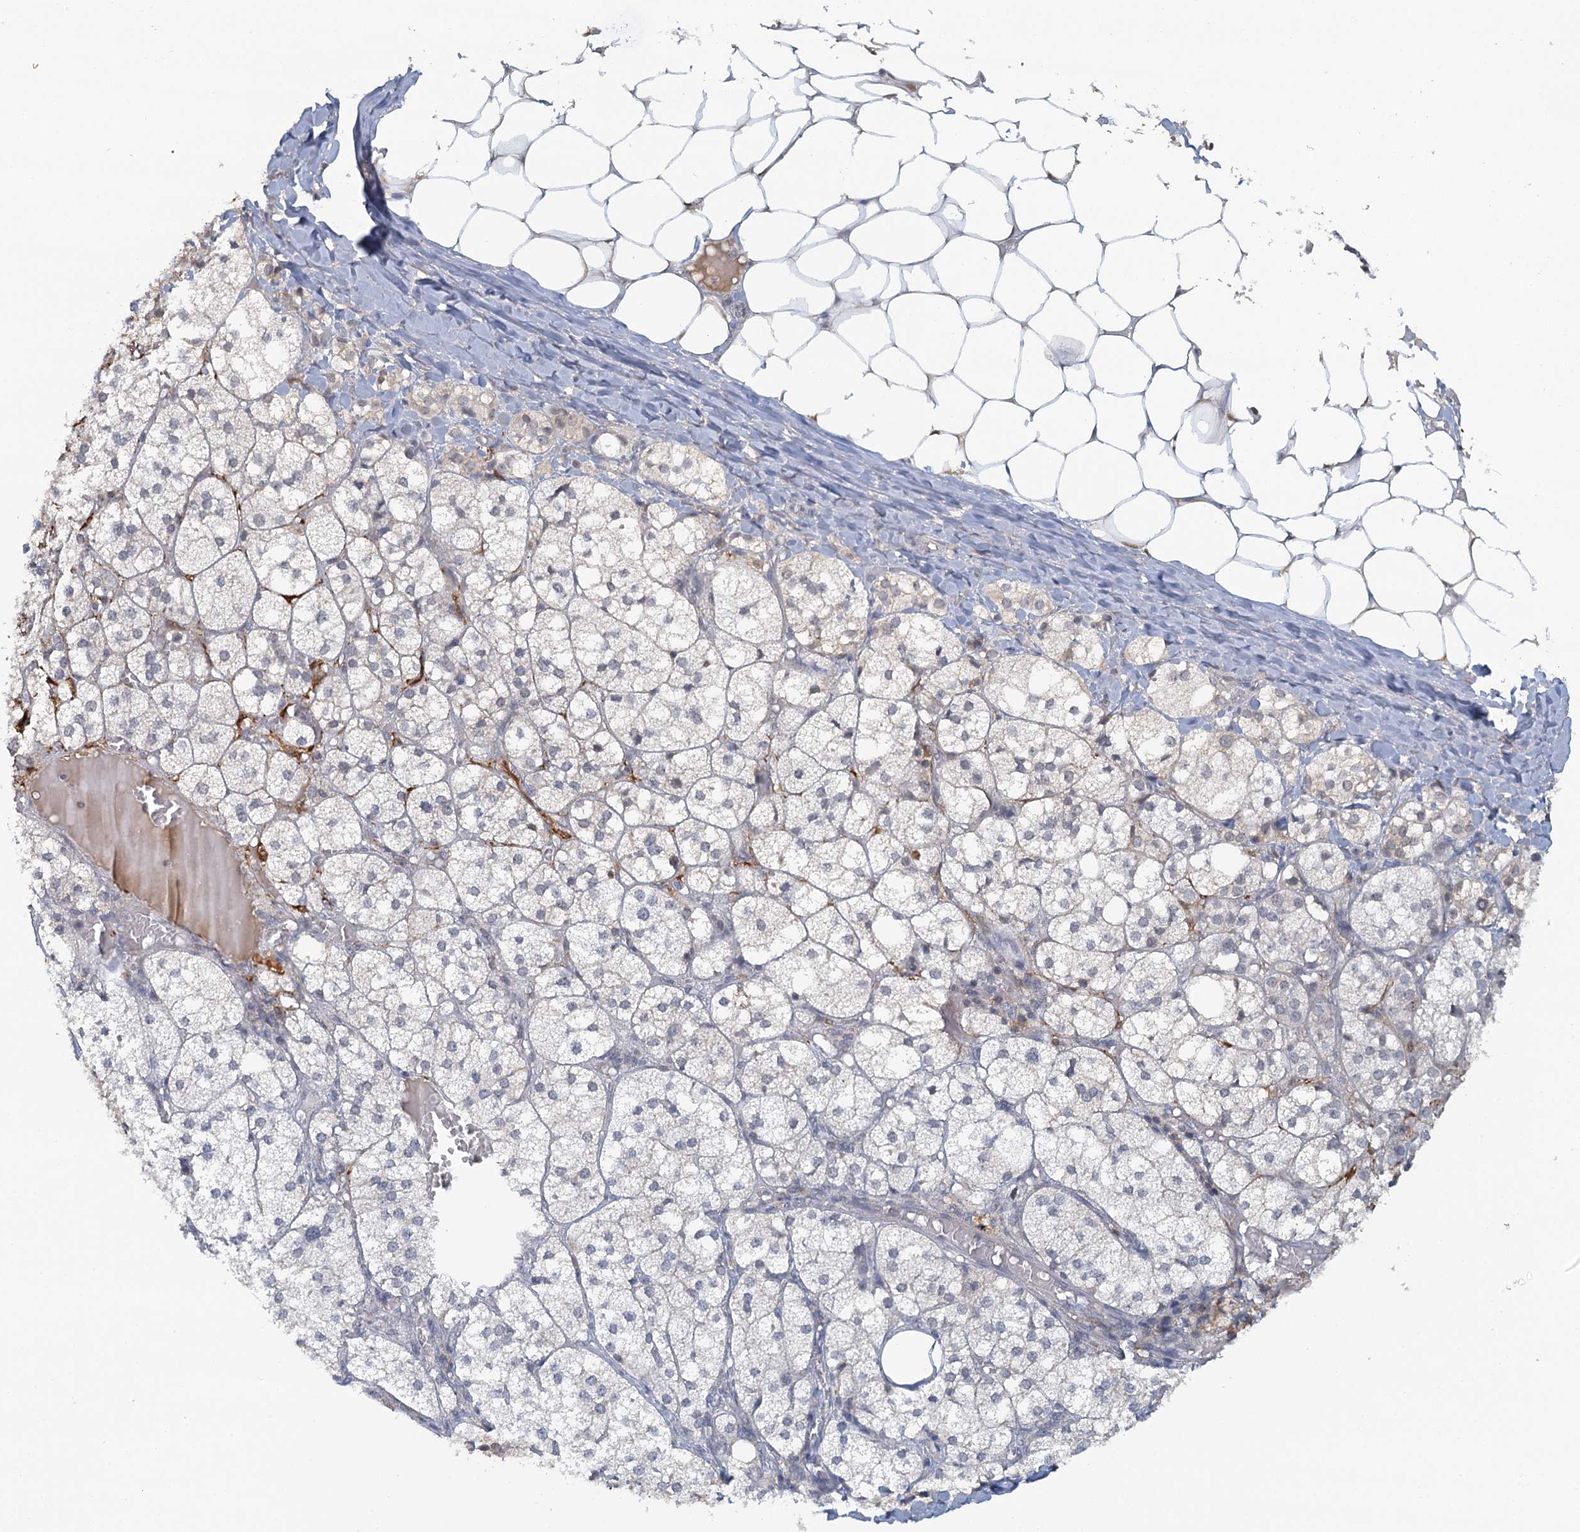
{"staining": {"intensity": "weak", "quantity": "25%-75%", "location": "cytoplasmic/membranous"}, "tissue": "adrenal gland", "cell_type": "Glandular cells", "image_type": "normal", "snomed": [{"axis": "morphology", "description": "Normal tissue, NOS"}, {"axis": "topography", "description": "Adrenal gland"}], "caption": "Protein analysis of benign adrenal gland demonstrates weak cytoplasmic/membranous positivity in about 25%-75% of glandular cells.", "gene": "GPATCH11", "patient": {"sex": "female", "age": 61}}